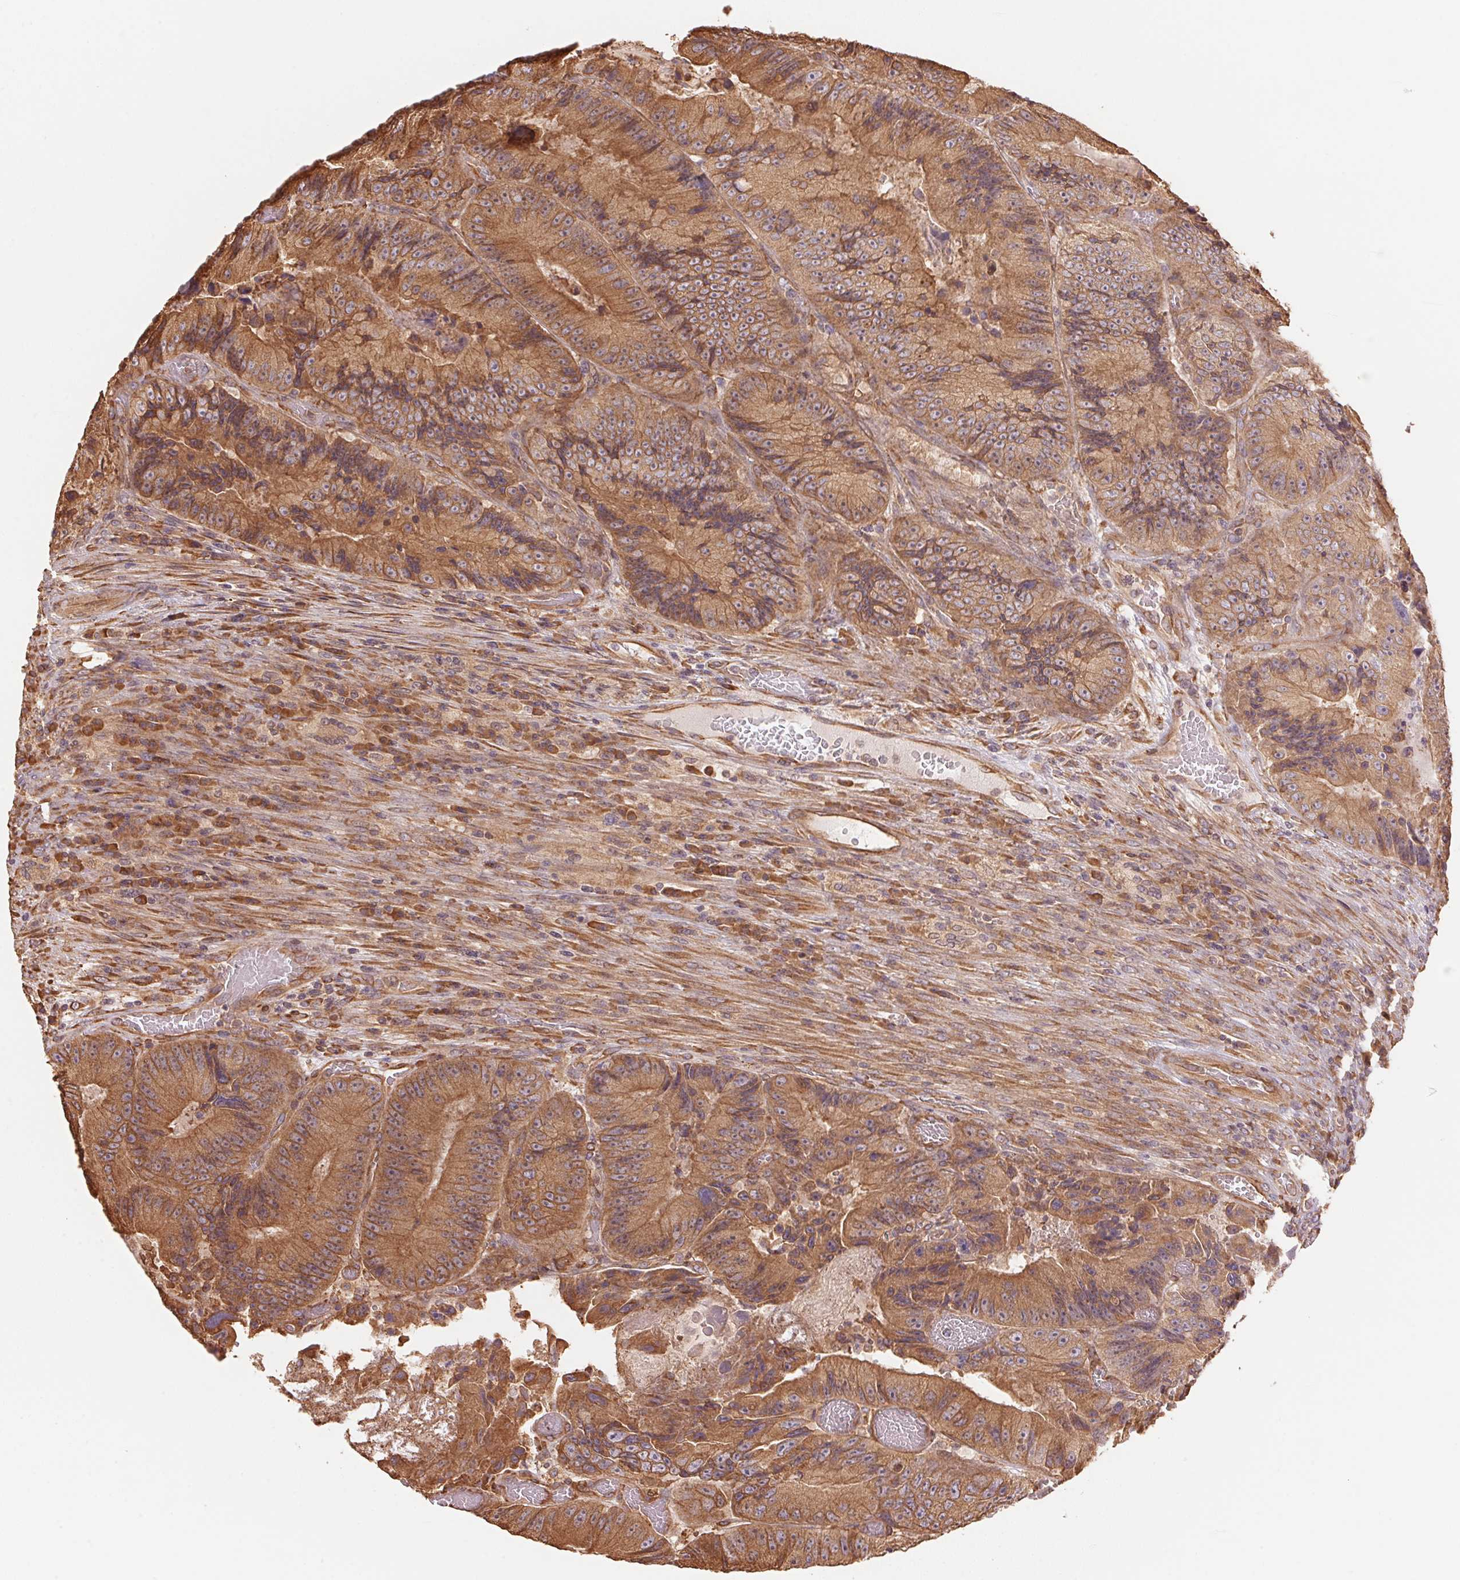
{"staining": {"intensity": "moderate", "quantity": ">75%", "location": "cytoplasmic/membranous"}, "tissue": "colorectal cancer", "cell_type": "Tumor cells", "image_type": "cancer", "snomed": [{"axis": "morphology", "description": "Adenocarcinoma, NOS"}, {"axis": "topography", "description": "Colon"}], "caption": "A brown stain shows moderate cytoplasmic/membranous positivity of a protein in adenocarcinoma (colorectal) tumor cells.", "gene": "C6orf163", "patient": {"sex": "female", "age": 86}}